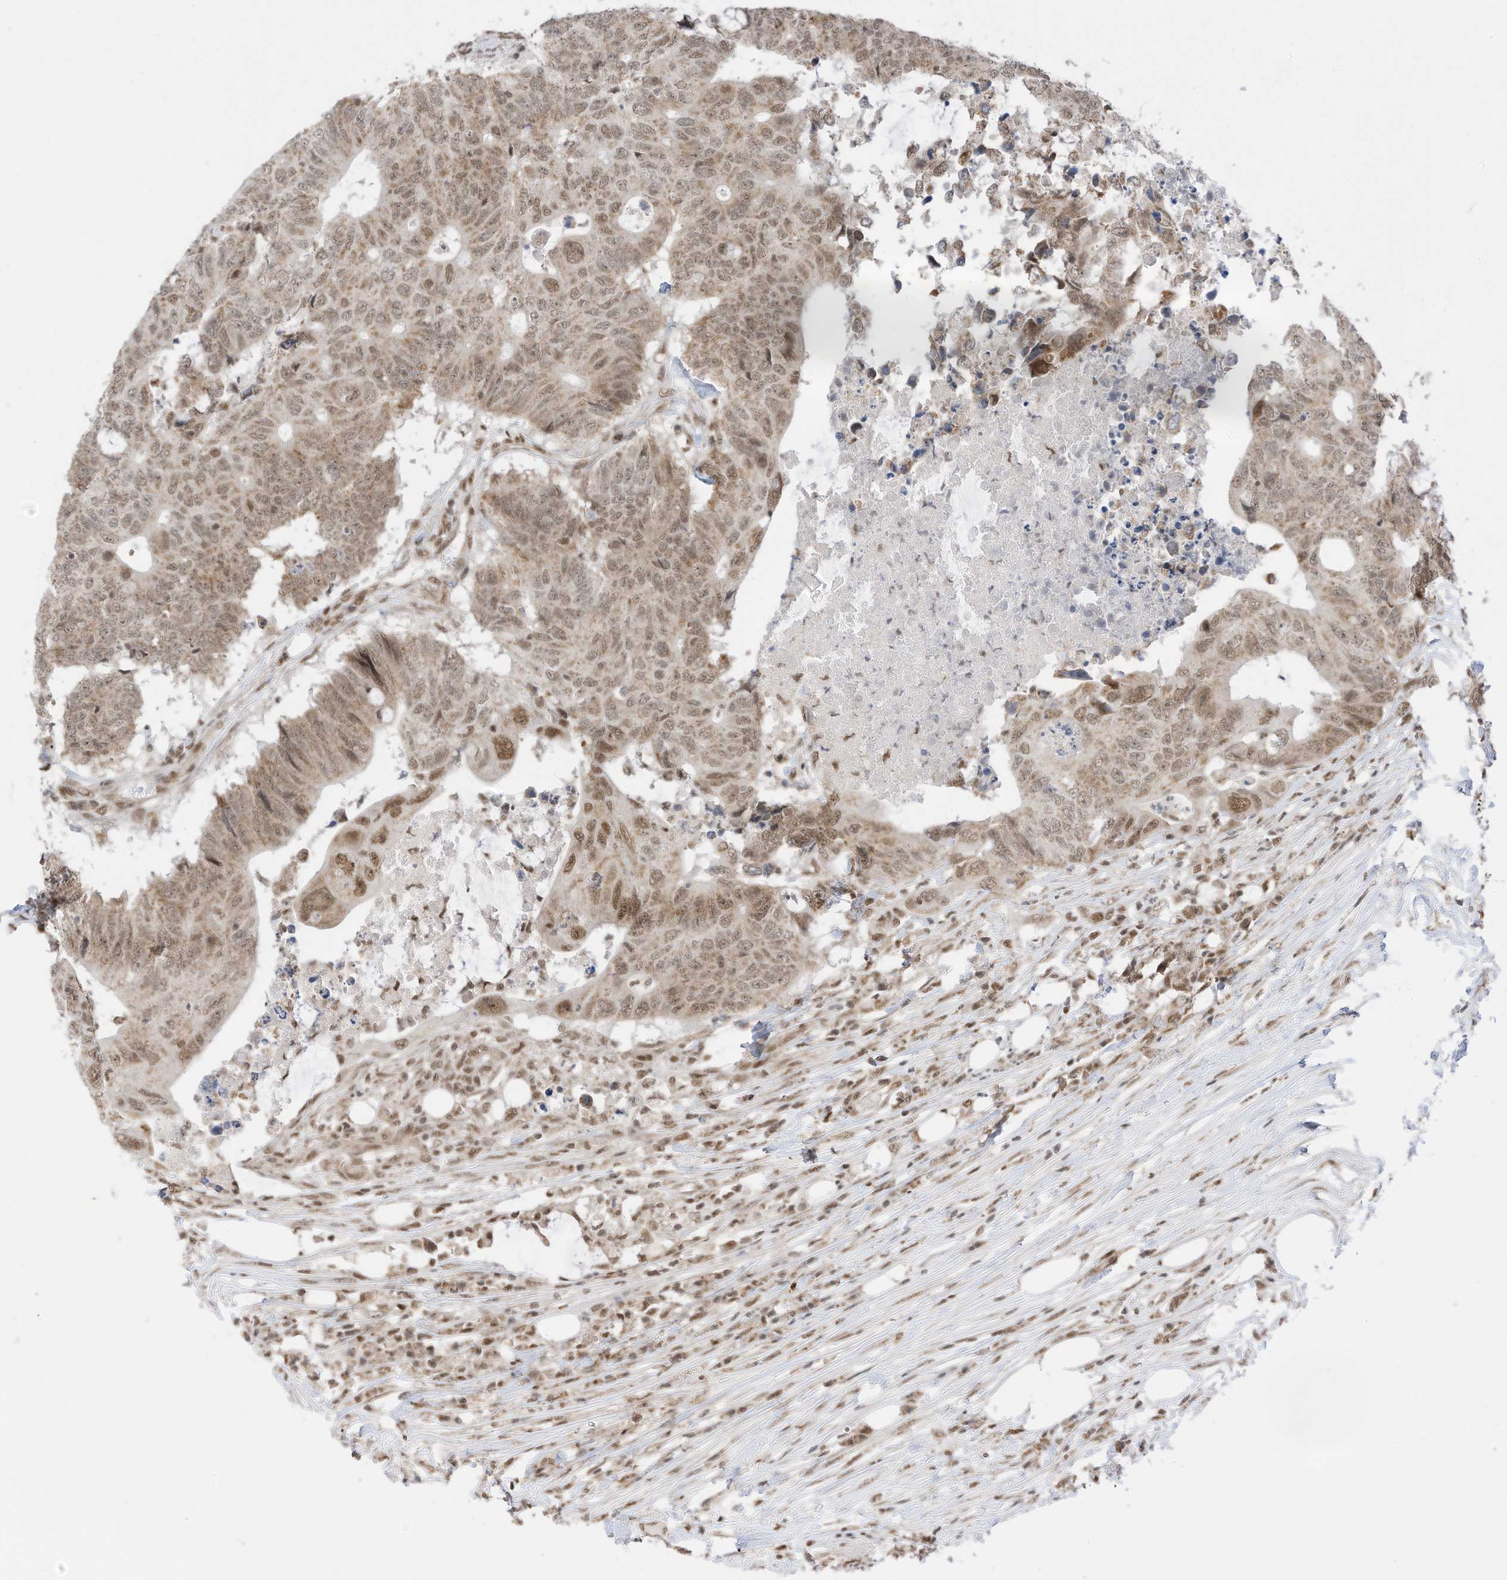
{"staining": {"intensity": "moderate", "quantity": ">75%", "location": "cytoplasmic/membranous,nuclear"}, "tissue": "colorectal cancer", "cell_type": "Tumor cells", "image_type": "cancer", "snomed": [{"axis": "morphology", "description": "Adenocarcinoma, NOS"}, {"axis": "topography", "description": "Colon"}], "caption": "A brown stain labels moderate cytoplasmic/membranous and nuclear expression of a protein in human colorectal cancer tumor cells.", "gene": "AURKAIP1", "patient": {"sex": "male", "age": 71}}